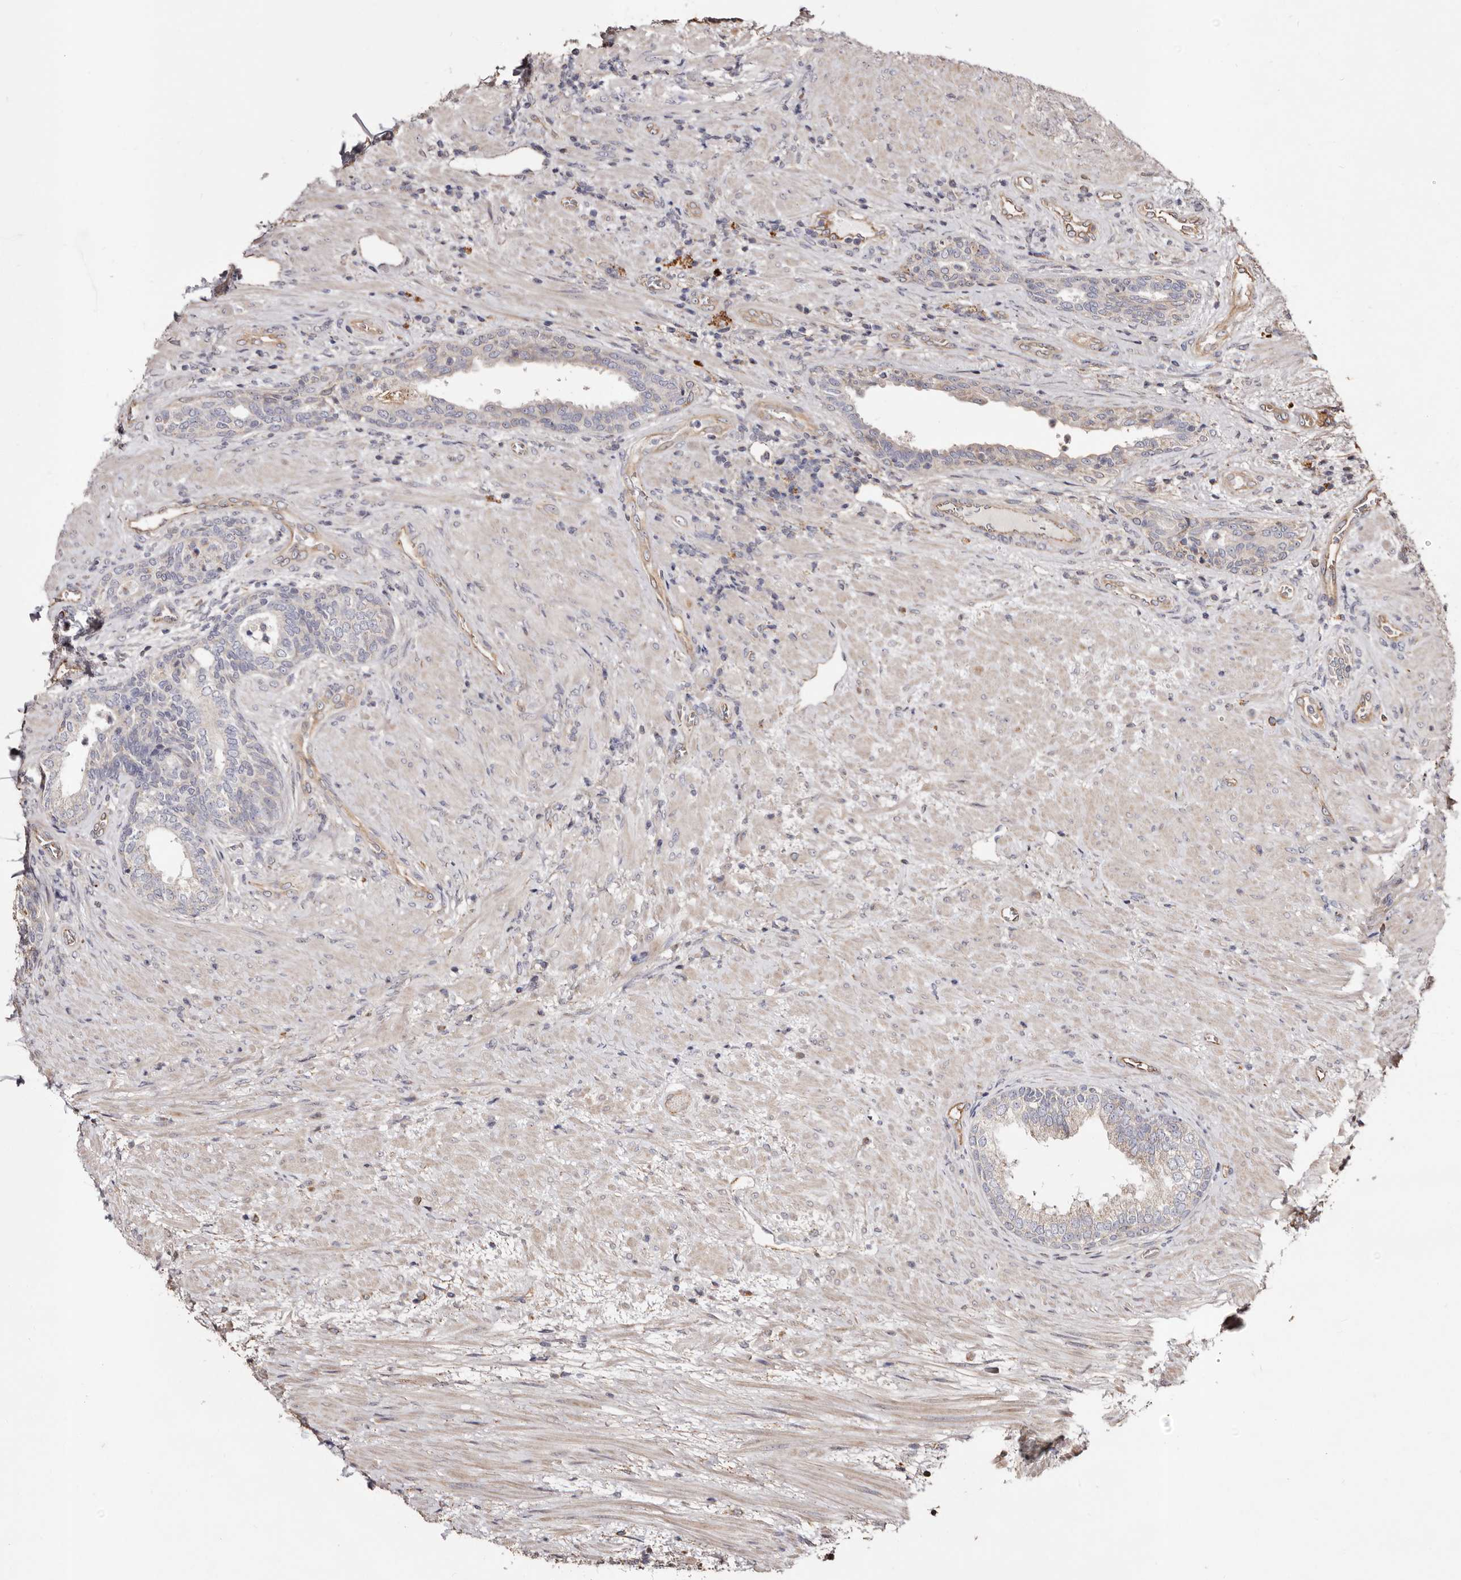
{"staining": {"intensity": "weak", "quantity": "25%-75%", "location": "cytoplasmic/membranous"}, "tissue": "prostate", "cell_type": "Glandular cells", "image_type": "normal", "snomed": [{"axis": "morphology", "description": "Normal tissue, NOS"}, {"axis": "topography", "description": "Prostate"}], "caption": "Prostate stained with immunohistochemistry reveals weak cytoplasmic/membranous positivity in about 25%-75% of glandular cells. The staining is performed using DAB (3,3'-diaminobenzidine) brown chromogen to label protein expression. The nuclei are counter-stained blue using hematoxylin.", "gene": "MACC1", "patient": {"sex": "male", "age": 76}}